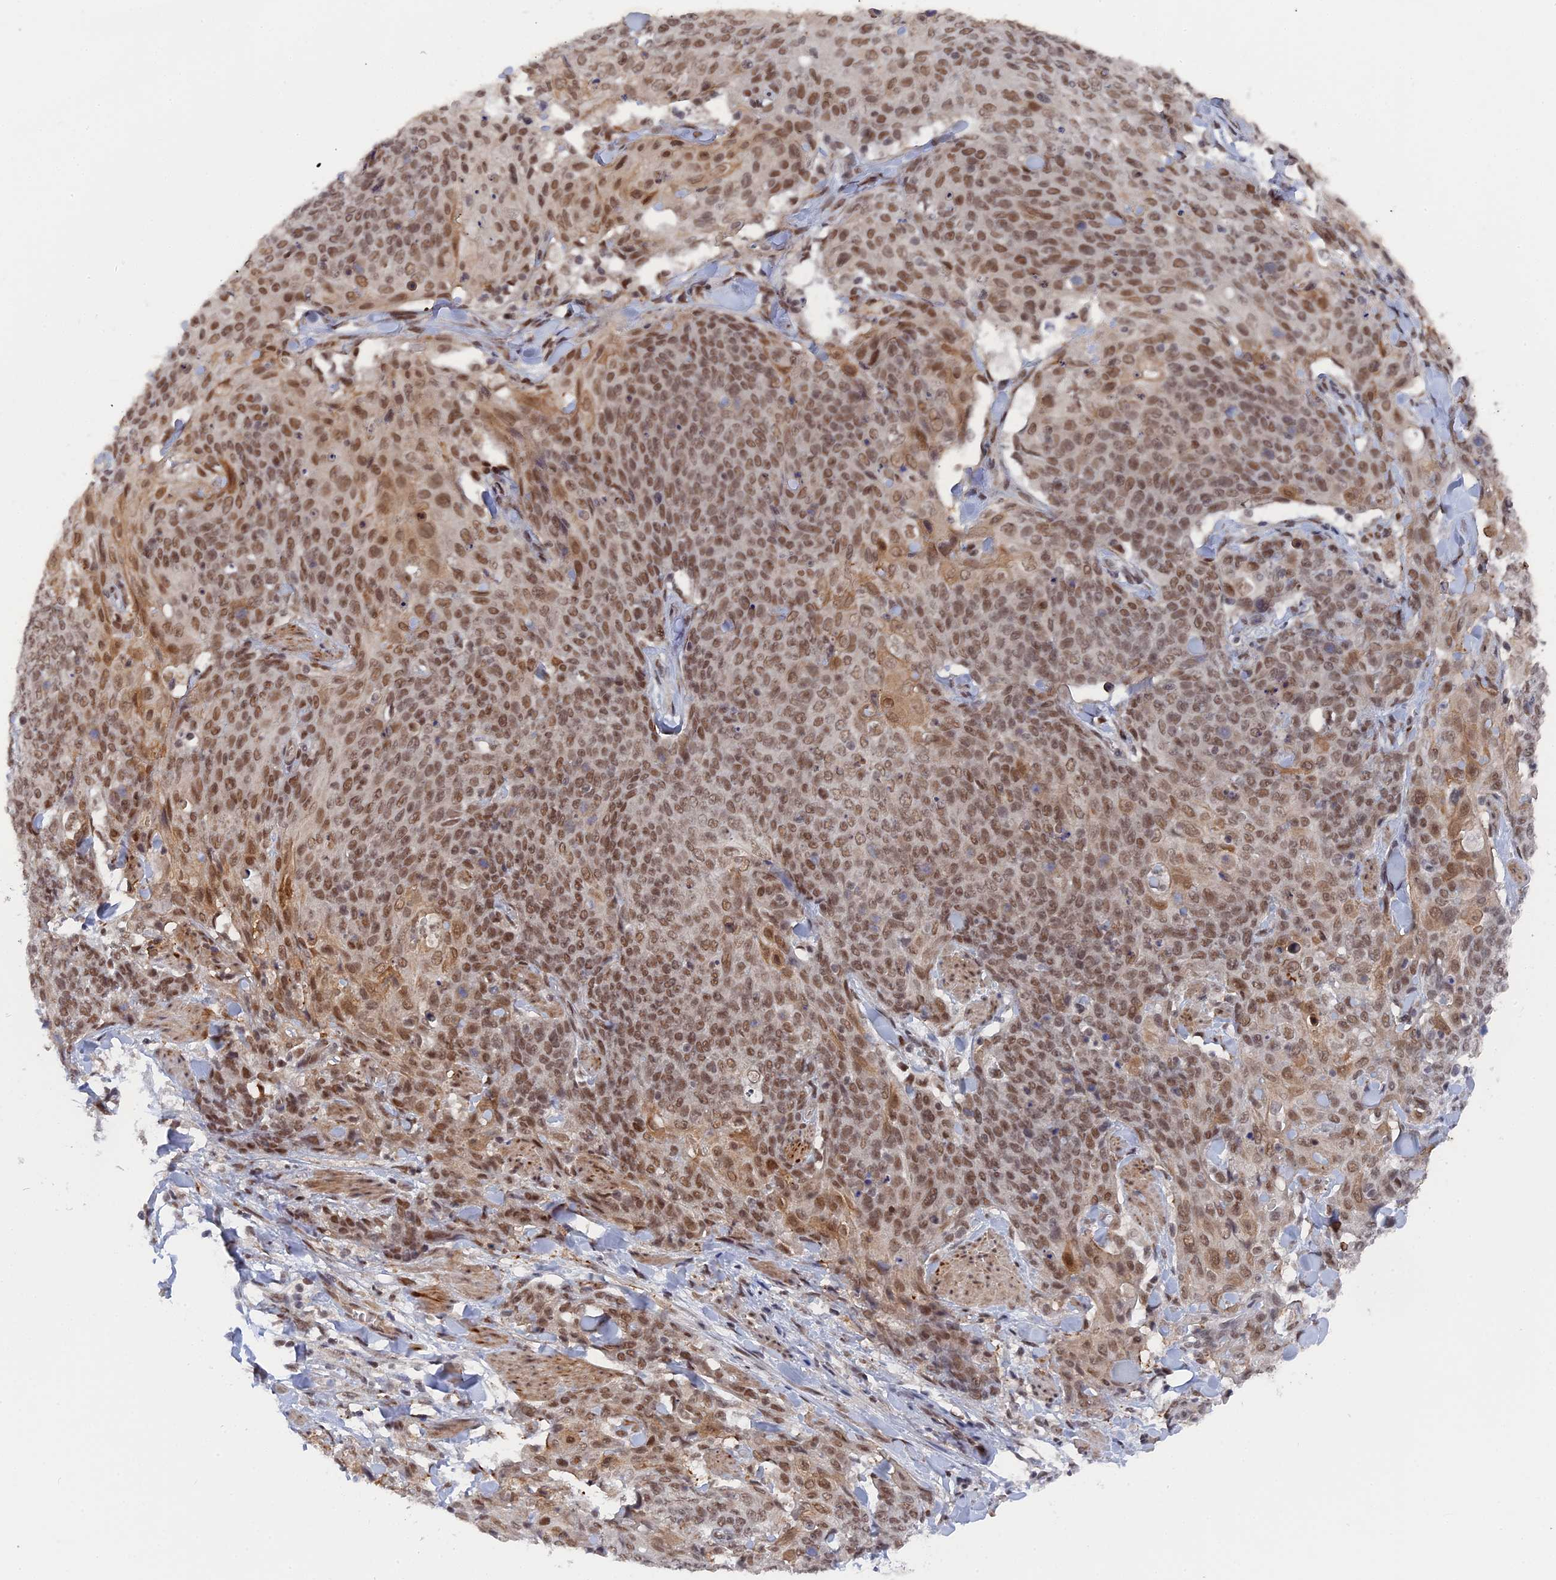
{"staining": {"intensity": "moderate", "quantity": ">75%", "location": "nuclear"}, "tissue": "skin cancer", "cell_type": "Tumor cells", "image_type": "cancer", "snomed": [{"axis": "morphology", "description": "Squamous cell carcinoma, NOS"}, {"axis": "topography", "description": "Skin"}, {"axis": "topography", "description": "Vulva"}], "caption": "A high-resolution image shows immunohistochemistry (IHC) staining of squamous cell carcinoma (skin), which shows moderate nuclear positivity in about >75% of tumor cells.", "gene": "CCDC85A", "patient": {"sex": "female", "age": 85}}